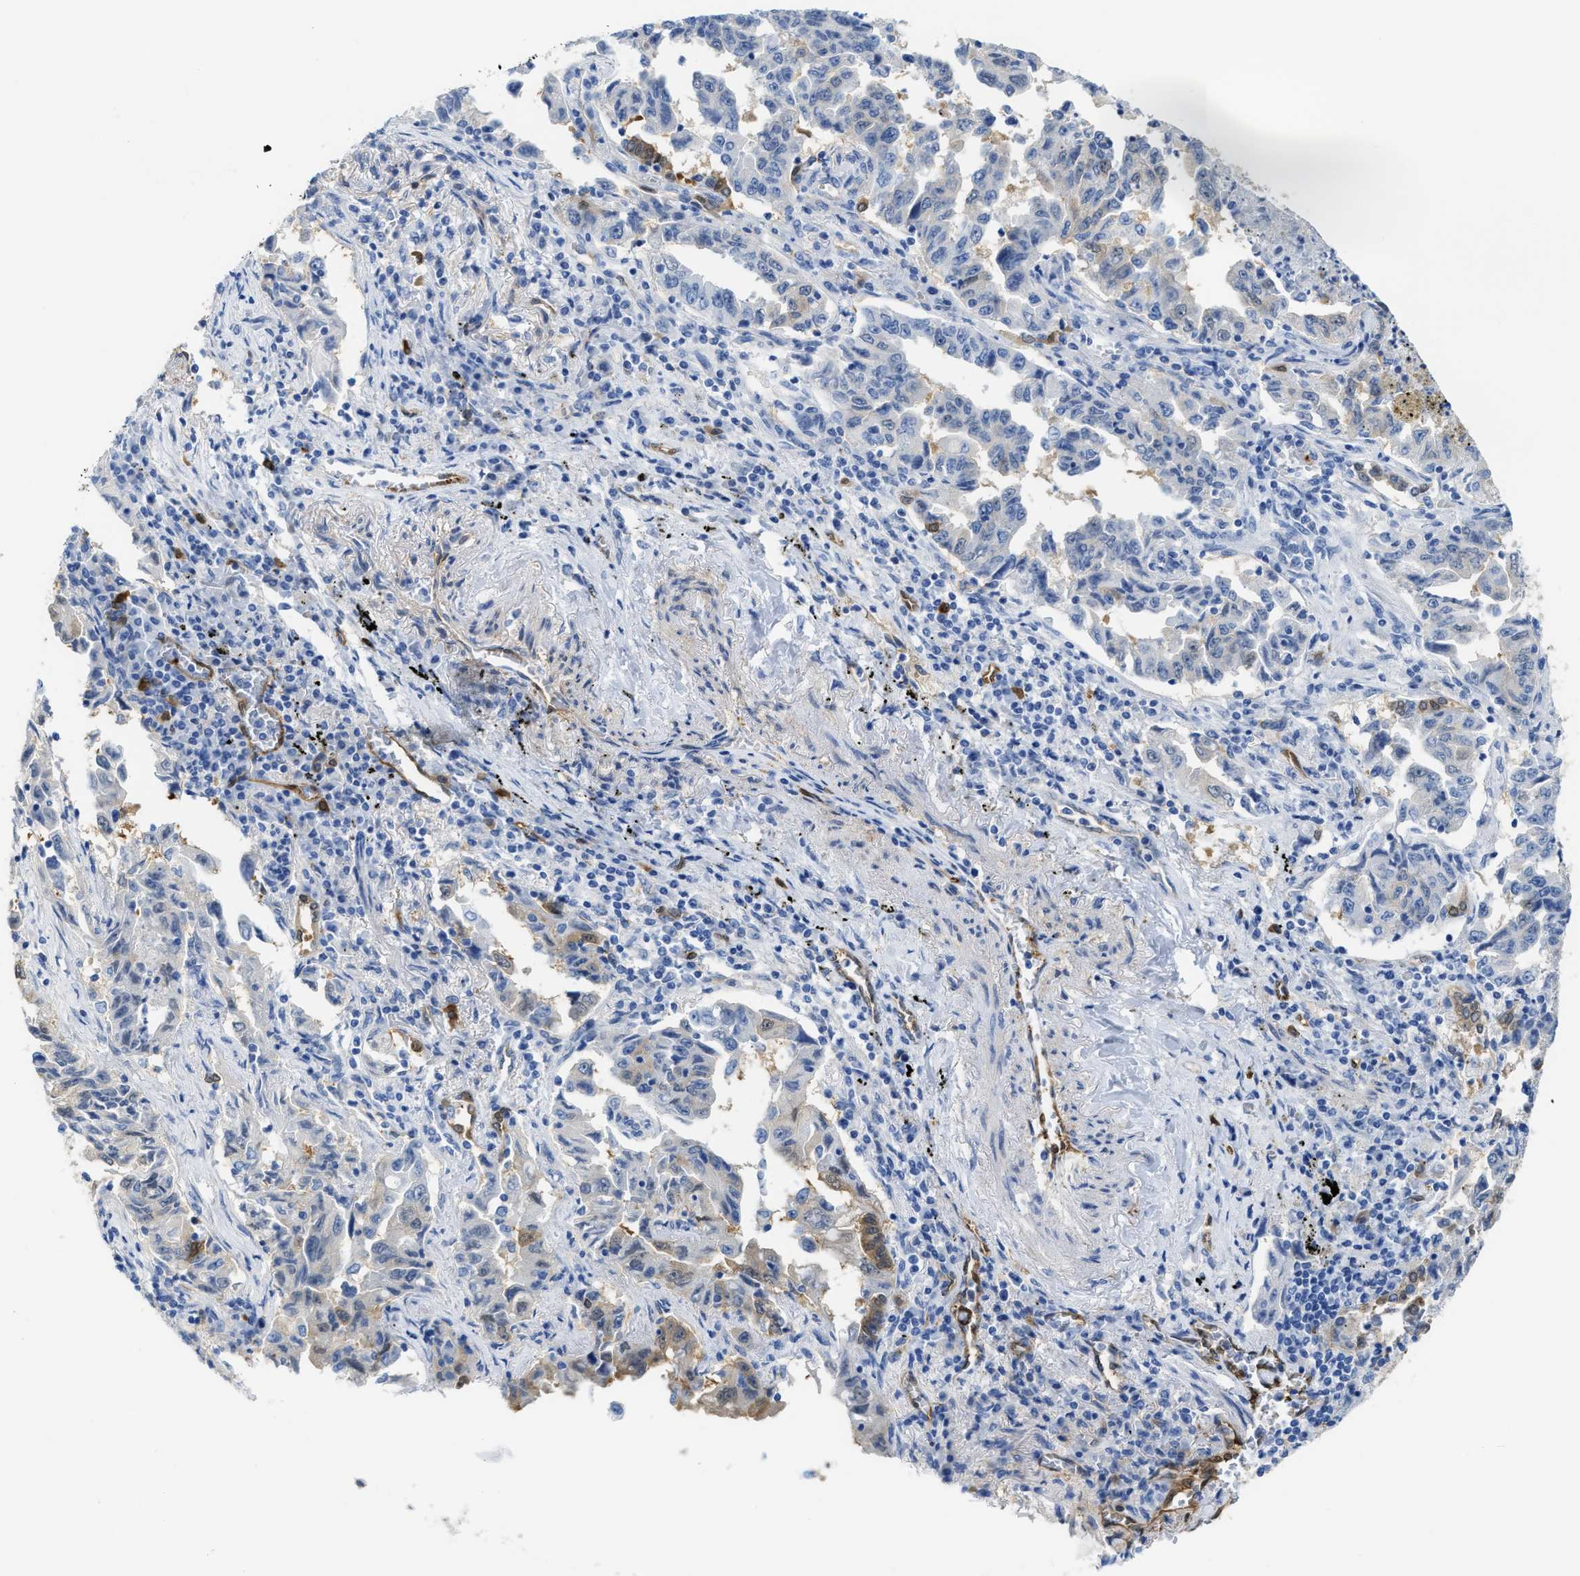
{"staining": {"intensity": "weak", "quantity": "<25%", "location": "cytoplasmic/membranous,nuclear"}, "tissue": "lung cancer", "cell_type": "Tumor cells", "image_type": "cancer", "snomed": [{"axis": "morphology", "description": "Adenocarcinoma, NOS"}, {"axis": "topography", "description": "Lung"}], "caption": "IHC histopathology image of neoplastic tissue: lung cancer stained with DAB shows no significant protein staining in tumor cells.", "gene": "ASS1", "patient": {"sex": "female", "age": 51}}